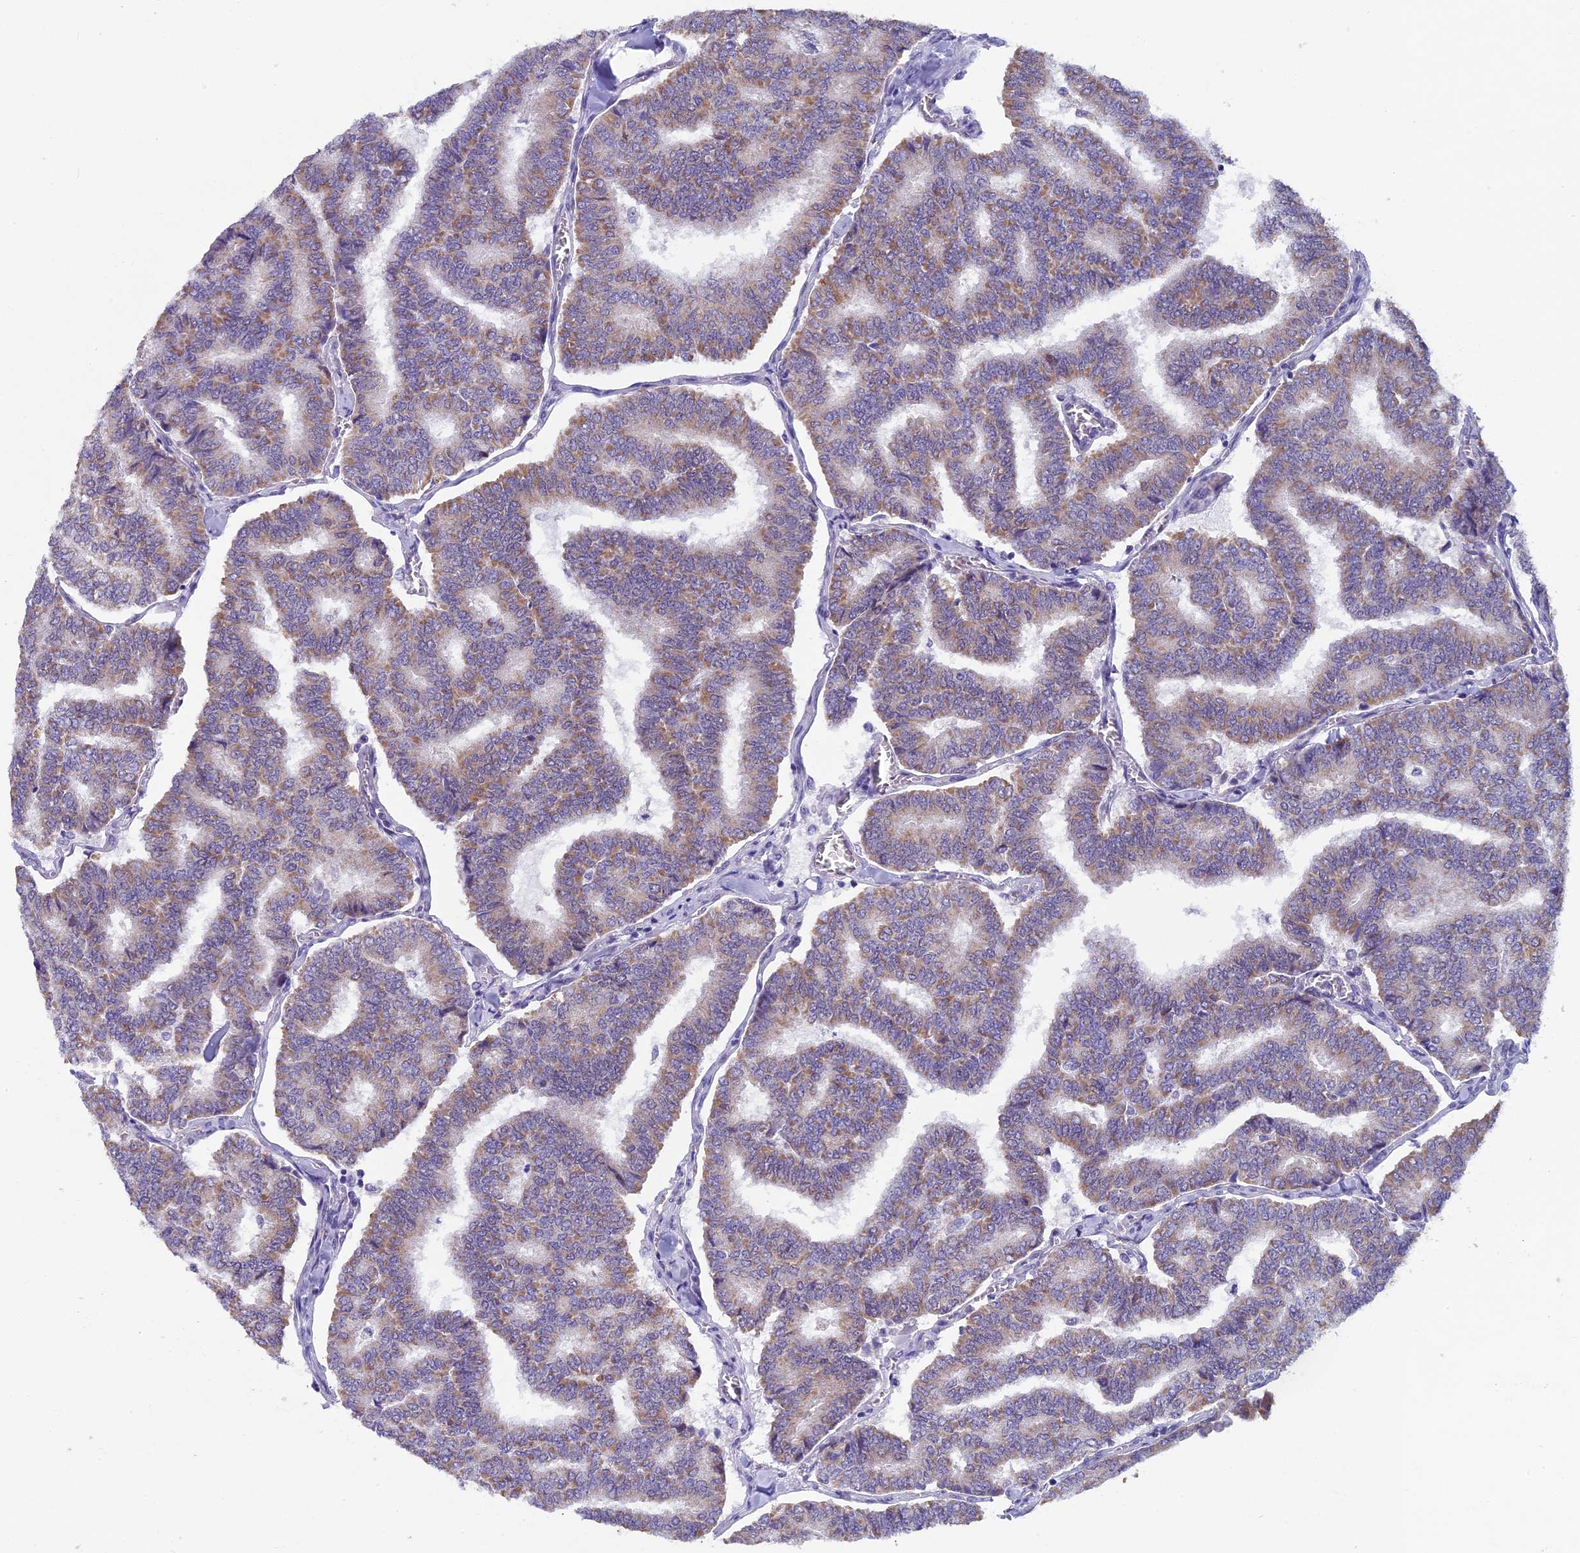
{"staining": {"intensity": "moderate", "quantity": ">75%", "location": "cytoplasmic/membranous"}, "tissue": "thyroid cancer", "cell_type": "Tumor cells", "image_type": "cancer", "snomed": [{"axis": "morphology", "description": "Papillary adenocarcinoma, NOS"}, {"axis": "topography", "description": "Thyroid gland"}], "caption": "A micrograph of human thyroid papillary adenocarcinoma stained for a protein shows moderate cytoplasmic/membranous brown staining in tumor cells. The staining was performed using DAB (3,3'-diaminobenzidine) to visualize the protein expression in brown, while the nuclei were stained in blue with hematoxylin (Magnification: 20x).", "gene": "ZNF317", "patient": {"sex": "female", "age": 35}}